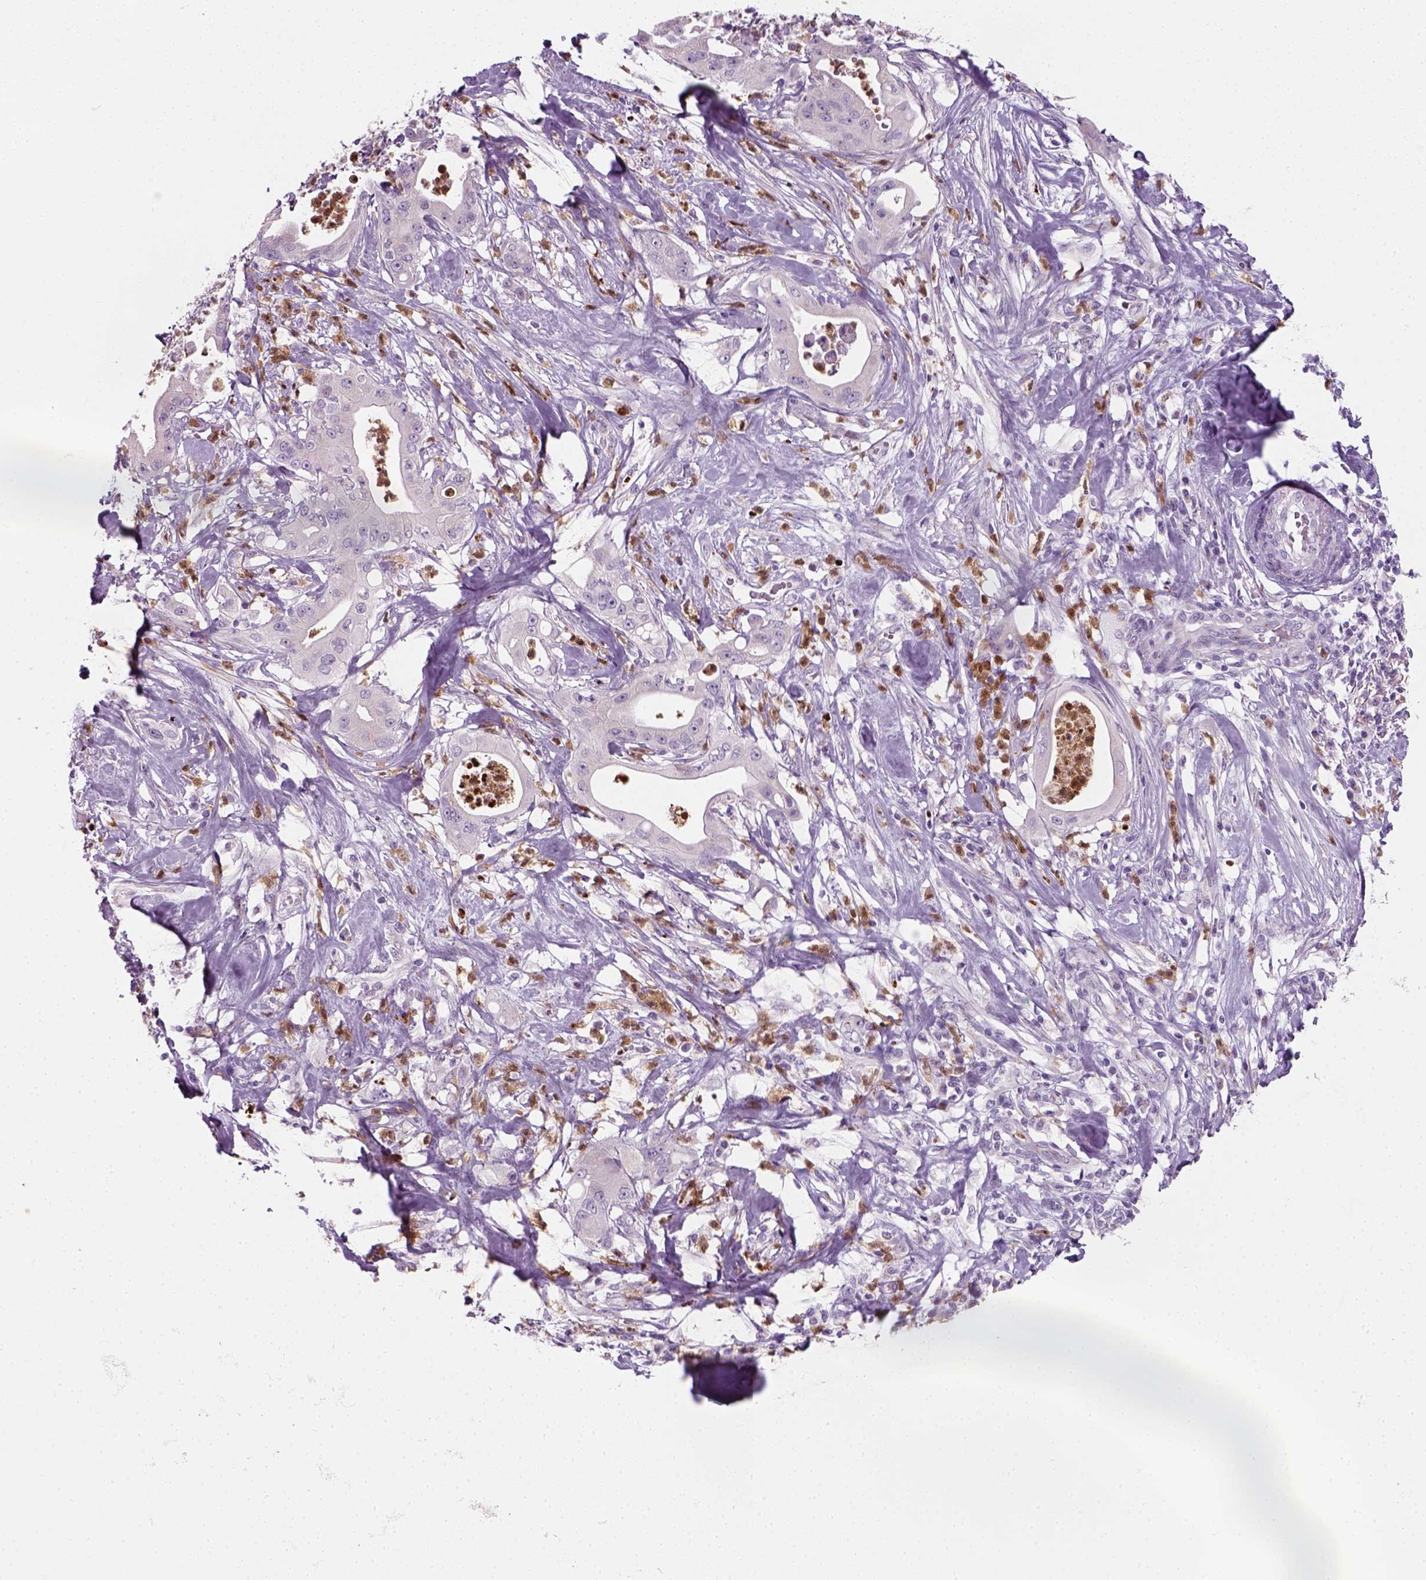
{"staining": {"intensity": "negative", "quantity": "none", "location": "none"}, "tissue": "pancreatic cancer", "cell_type": "Tumor cells", "image_type": "cancer", "snomed": [{"axis": "morphology", "description": "Adenocarcinoma, NOS"}, {"axis": "topography", "description": "Pancreas"}], "caption": "Pancreatic cancer was stained to show a protein in brown. There is no significant positivity in tumor cells. (Stains: DAB IHC with hematoxylin counter stain, Microscopy: brightfield microscopy at high magnification).", "gene": "IL4", "patient": {"sex": "male", "age": 71}}